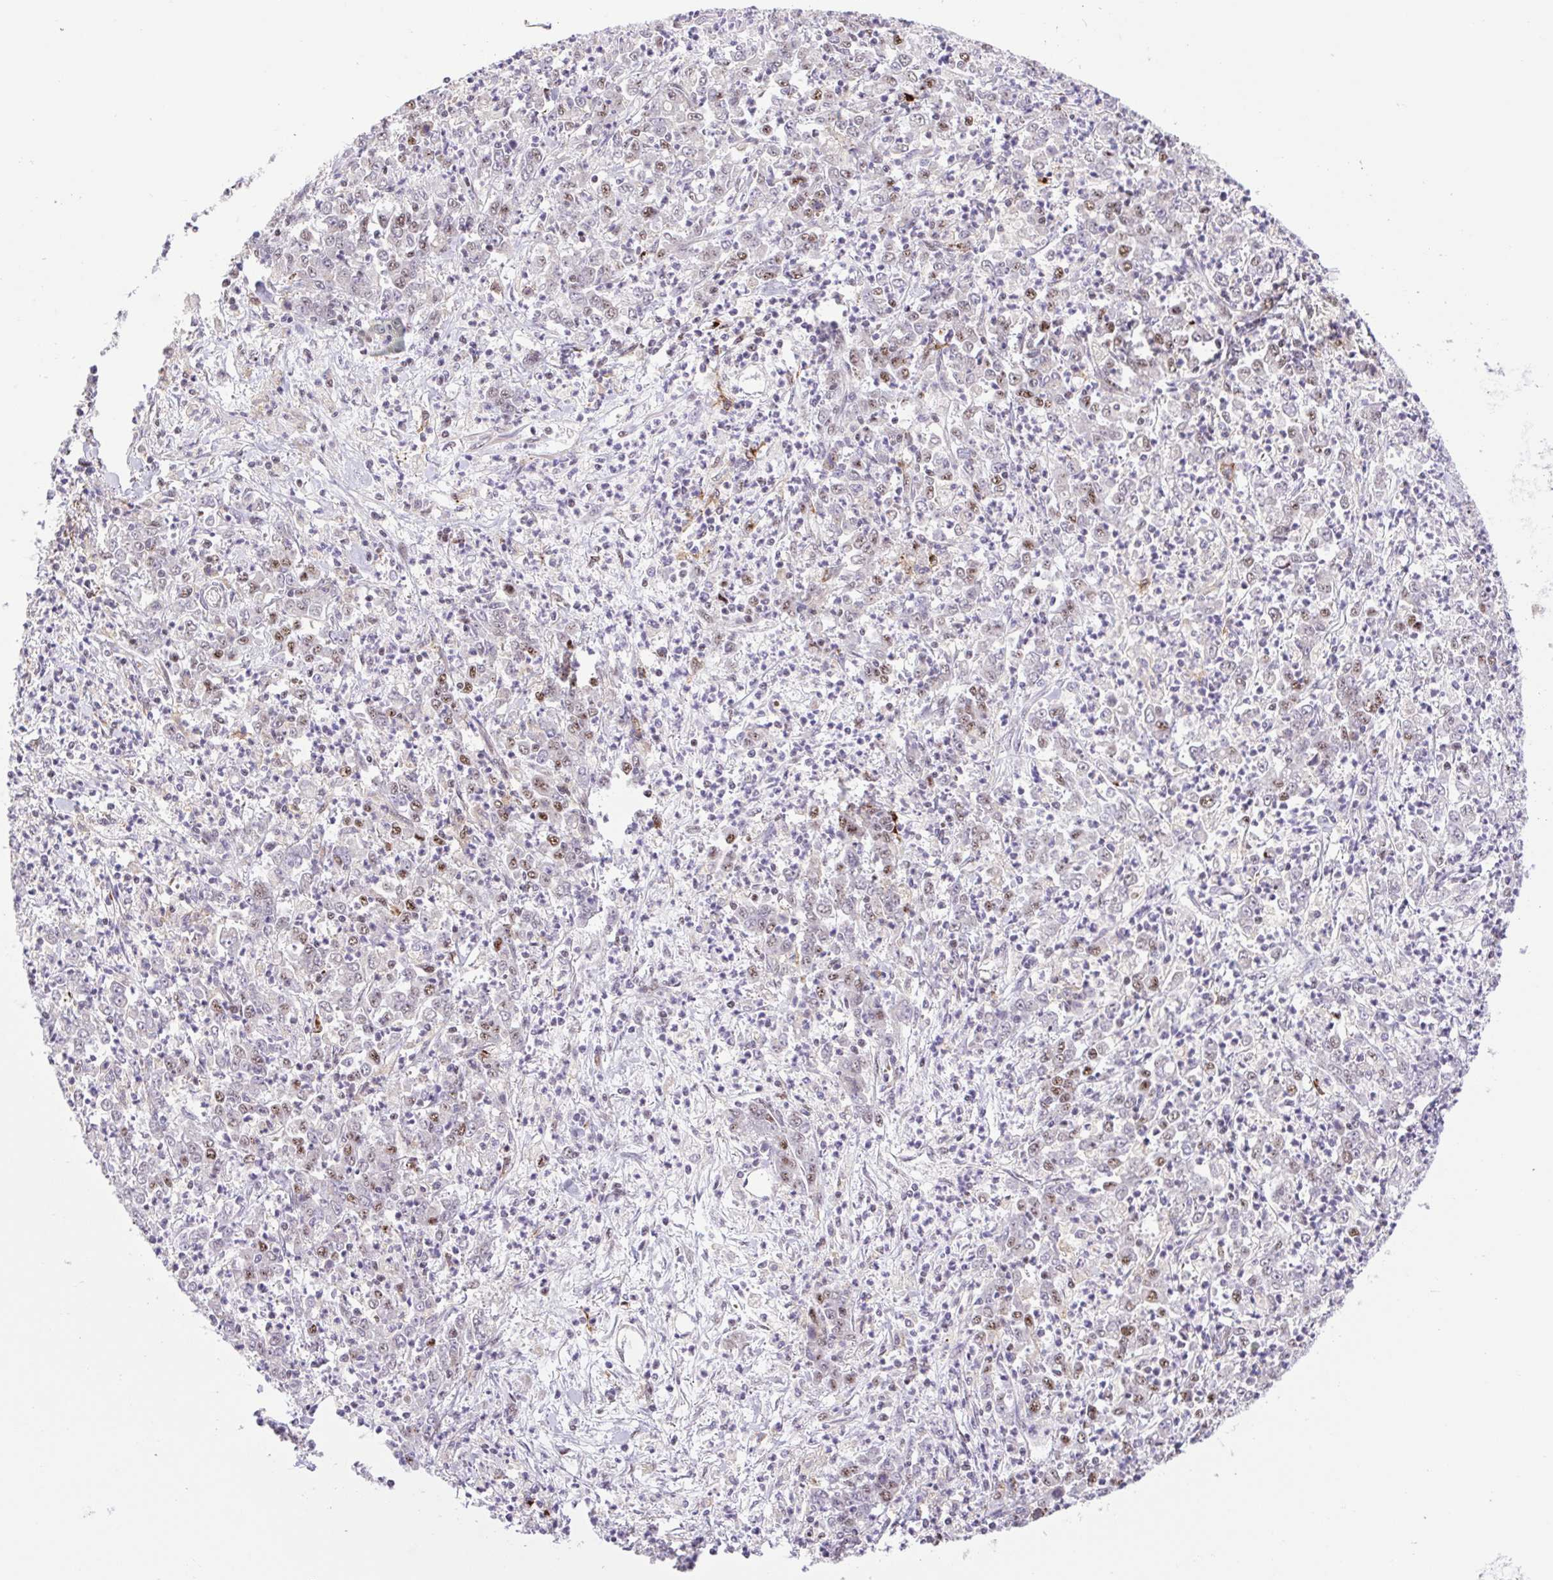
{"staining": {"intensity": "weak", "quantity": "25%-75%", "location": "nuclear"}, "tissue": "stomach cancer", "cell_type": "Tumor cells", "image_type": "cancer", "snomed": [{"axis": "morphology", "description": "Adenocarcinoma, NOS"}, {"axis": "topography", "description": "Stomach, lower"}], "caption": "Immunohistochemistry (IHC) photomicrograph of human stomach adenocarcinoma stained for a protein (brown), which reveals low levels of weak nuclear staining in about 25%-75% of tumor cells.", "gene": "ERG", "patient": {"sex": "female", "age": 71}}